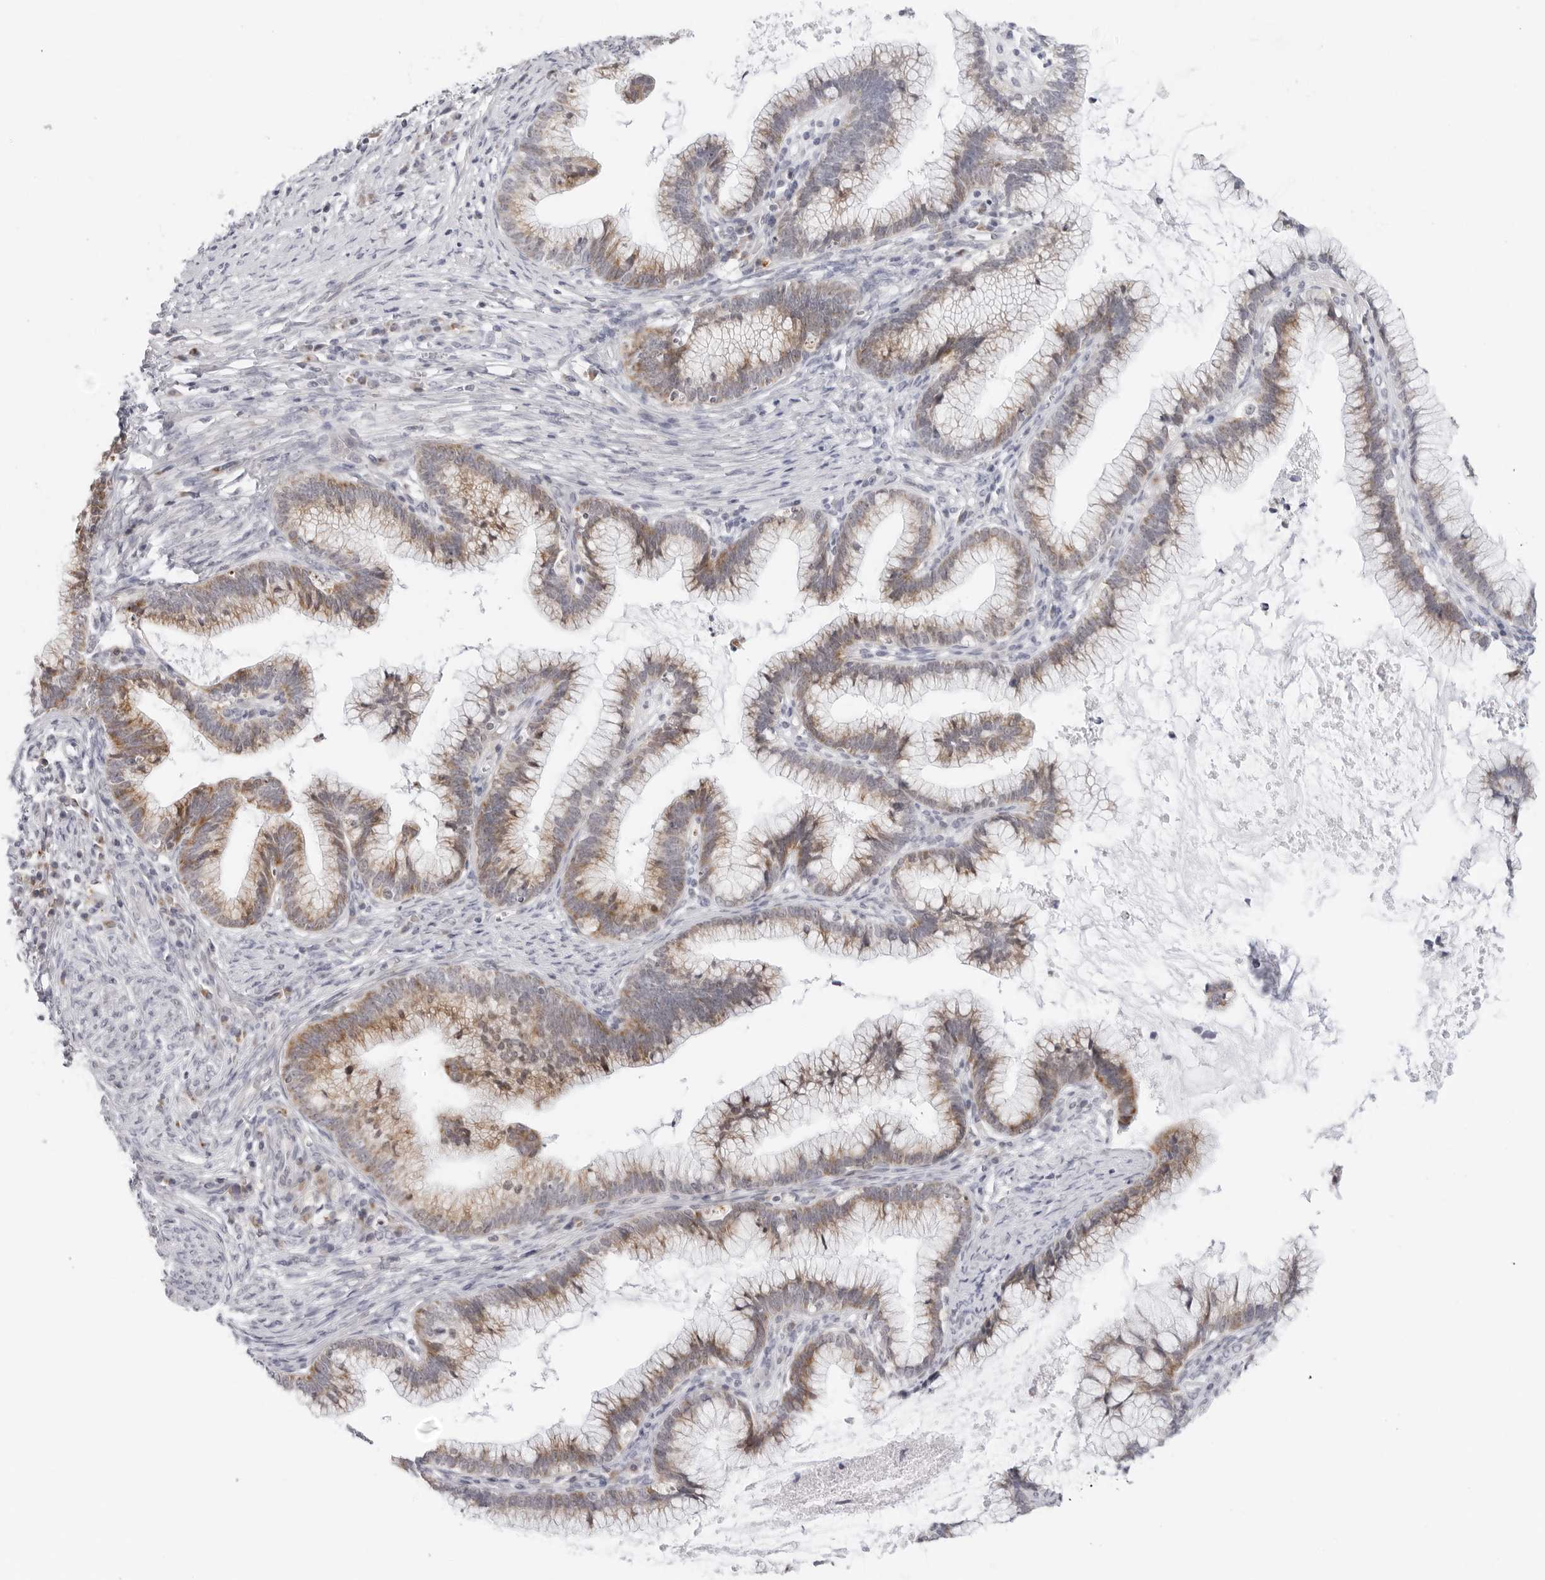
{"staining": {"intensity": "moderate", "quantity": ">75%", "location": "cytoplasmic/membranous"}, "tissue": "cervical cancer", "cell_type": "Tumor cells", "image_type": "cancer", "snomed": [{"axis": "morphology", "description": "Adenocarcinoma, NOS"}, {"axis": "topography", "description": "Cervix"}], "caption": "Immunohistochemical staining of cervical cancer (adenocarcinoma) displays medium levels of moderate cytoplasmic/membranous staining in approximately >75% of tumor cells.", "gene": "CIART", "patient": {"sex": "female", "age": 36}}